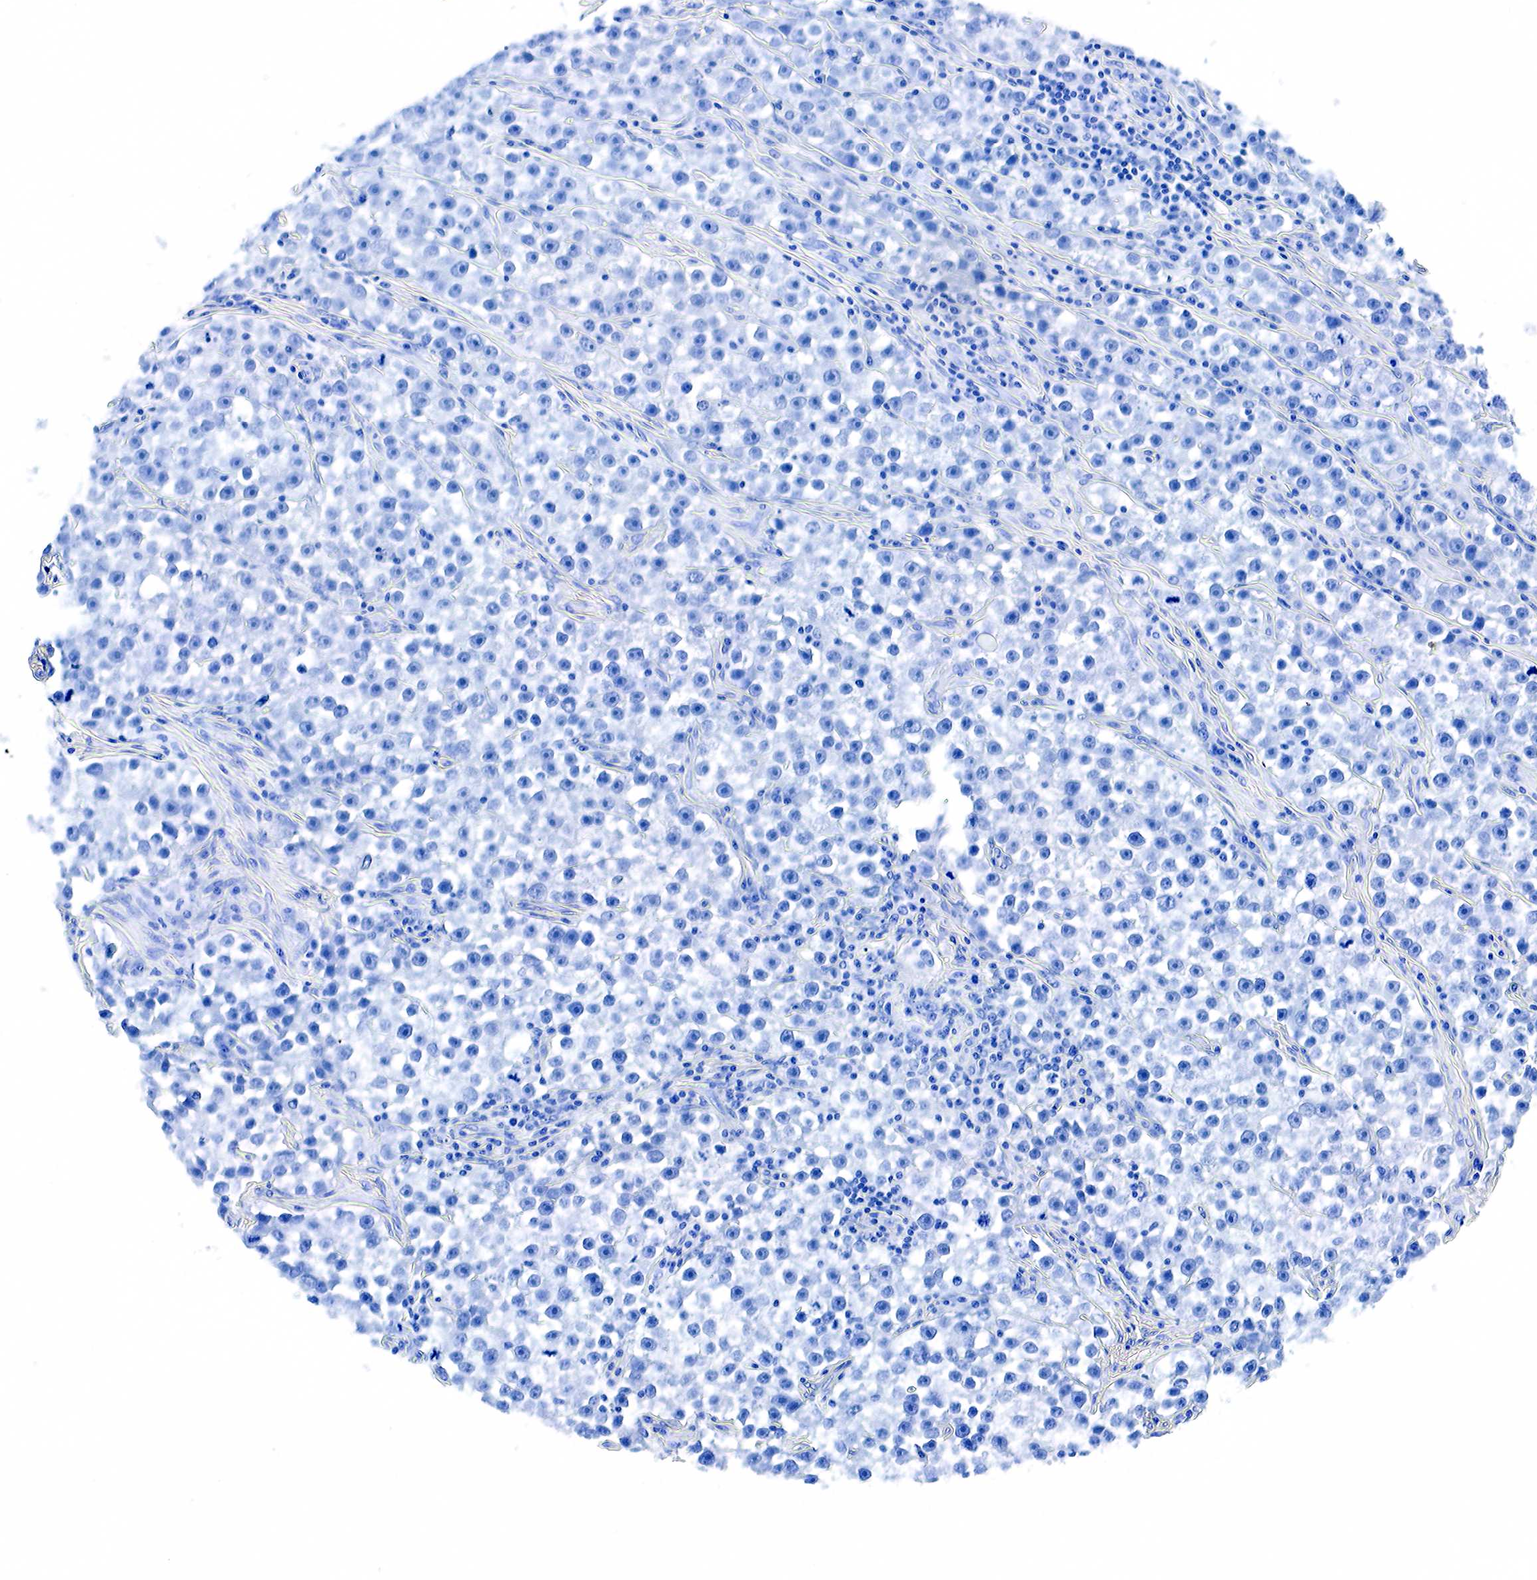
{"staining": {"intensity": "negative", "quantity": "none", "location": "none"}, "tissue": "testis cancer", "cell_type": "Tumor cells", "image_type": "cancer", "snomed": [{"axis": "morphology", "description": "Seminoma, NOS"}, {"axis": "topography", "description": "Testis"}], "caption": "Immunohistochemistry photomicrograph of neoplastic tissue: human testis cancer stained with DAB displays no significant protein positivity in tumor cells.", "gene": "ACP3", "patient": {"sex": "male", "age": 32}}